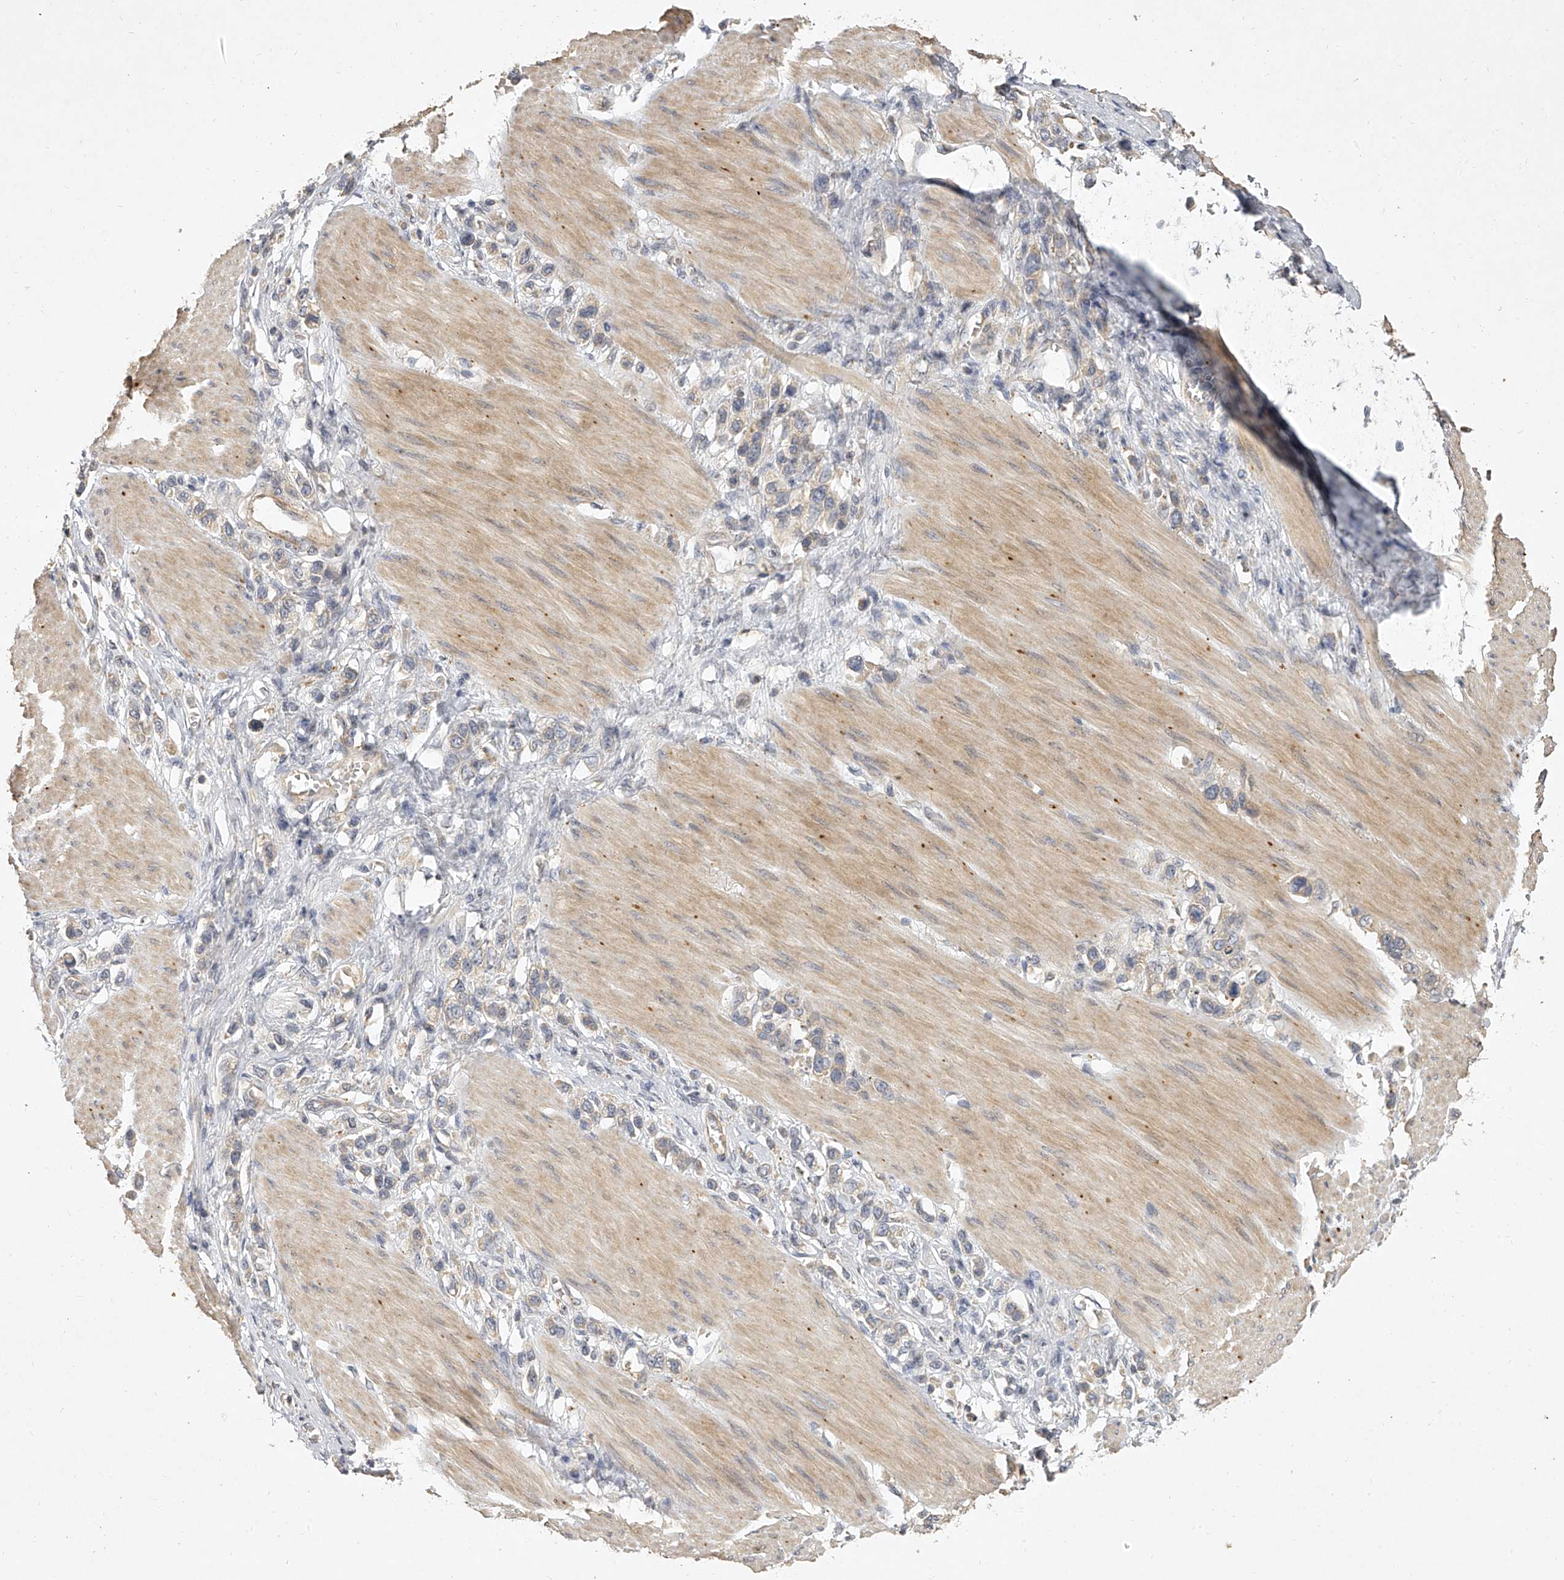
{"staining": {"intensity": "weak", "quantity": "<25%", "location": "cytoplasmic/membranous"}, "tissue": "stomach cancer", "cell_type": "Tumor cells", "image_type": "cancer", "snomed": [{"axis": "morphology", "description": "Adenocarcinoma, NOS"}, {"axis": "topography", "description": "Stomach"}], "caption": "Stomach cancer stained for a protein using IHC exhibits no staining tumor cells.", "gene": "DOCK9", "patient": {"sex": "female", "age": 65}}